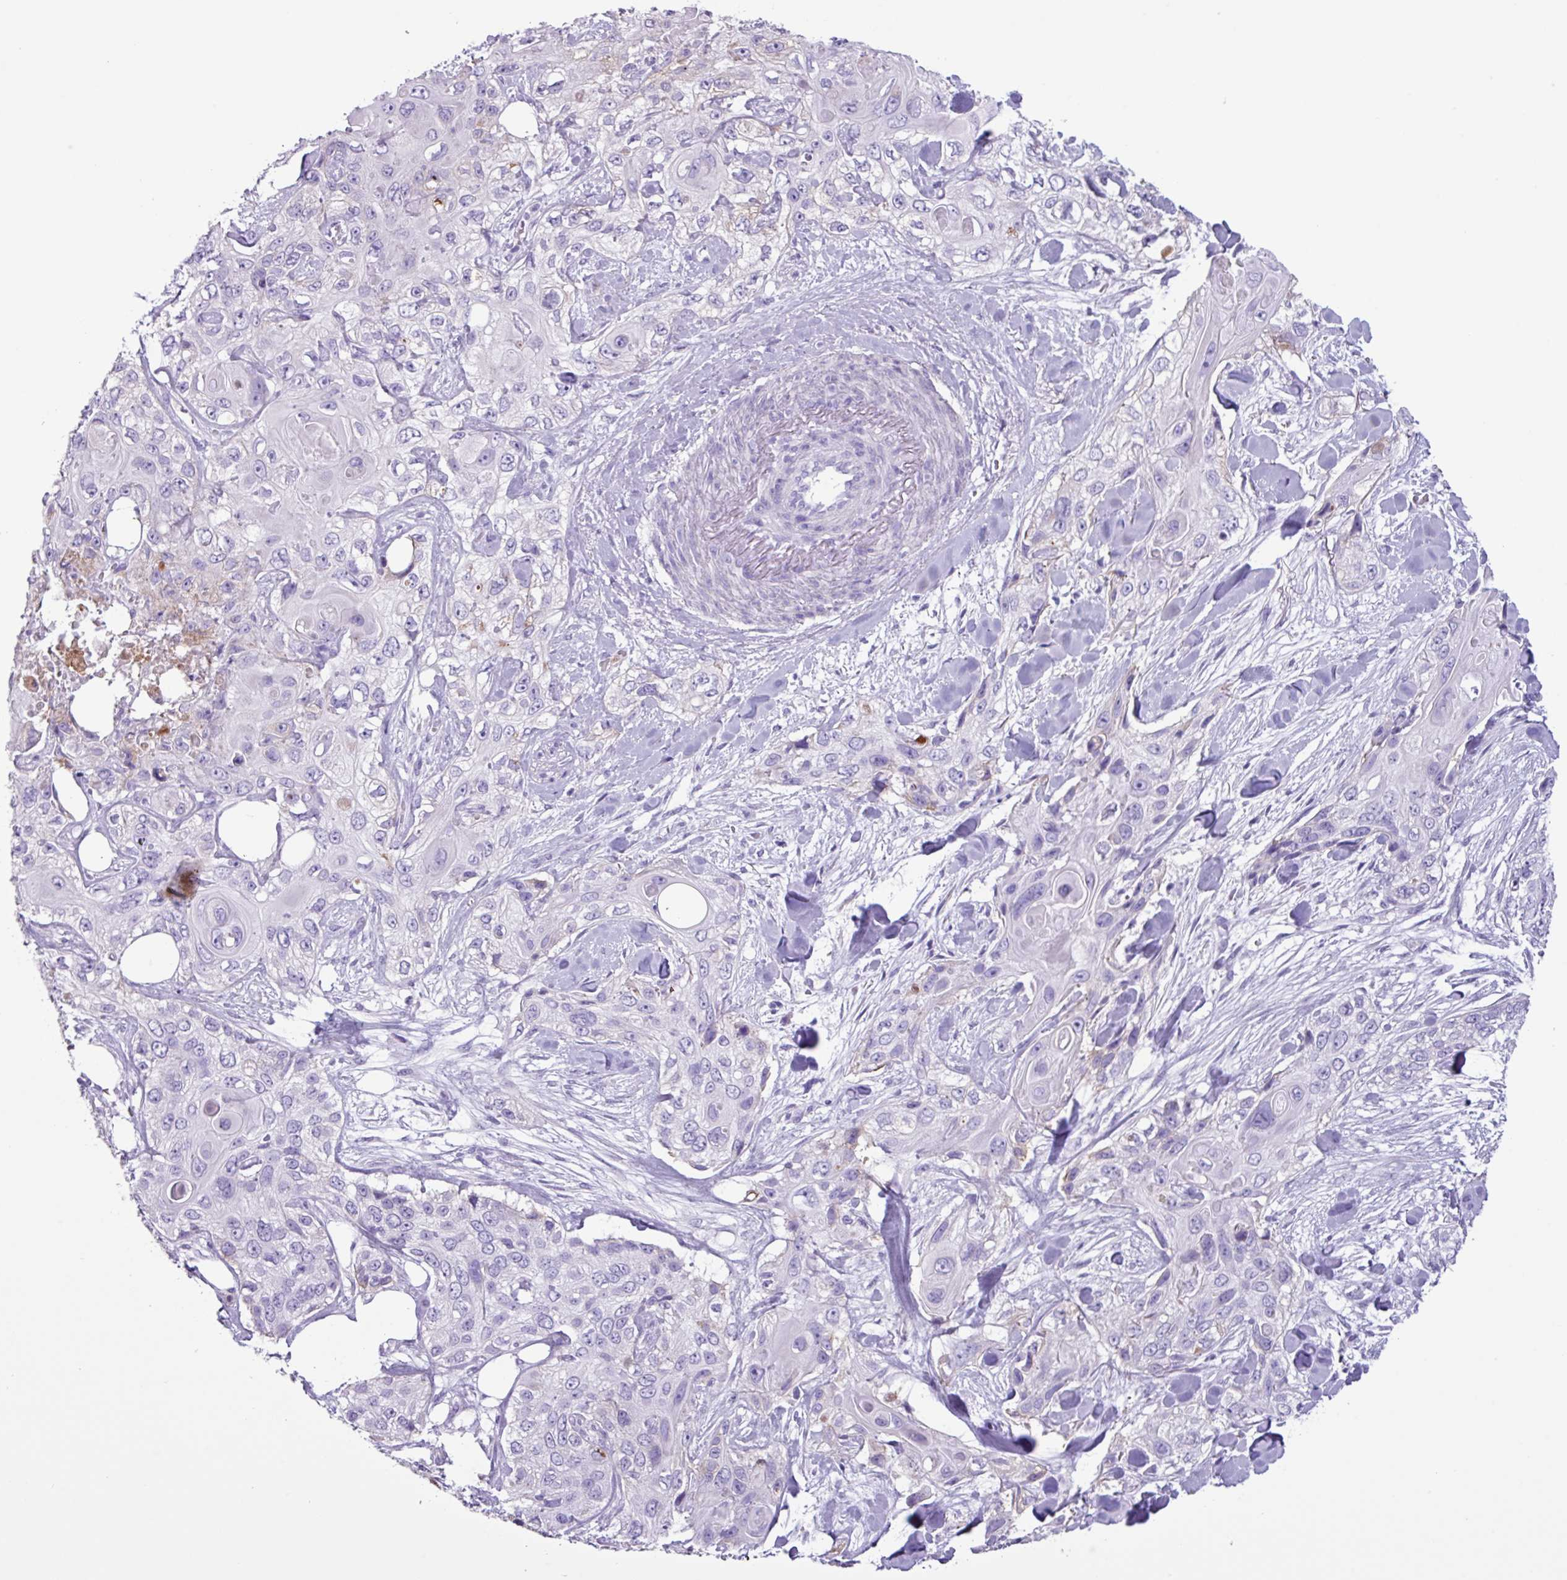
{"staining": {"intensity": "negative", "quantity": "none", "location": "none"}, "tissue": "skin cancer", "cell_type": "Tumor cells", "image_type": "cancer", "snomed": [{"axis": "morphology", "description": "Normal tissue, NOS"}, {"axis": "morphology", "description": "Squamous cell carcinoma, NOS"}, {"axis": "topography", "description": "Skin"}], "caption": "Immunohistochemistry (IHC) histopathology image of human skin squamous cell carcinoma stained for a protein (brown), which exhibits no positivity in tumor cells.", "gene": "CYSTM1", "patient": {"sex": "male", "age": 72}}